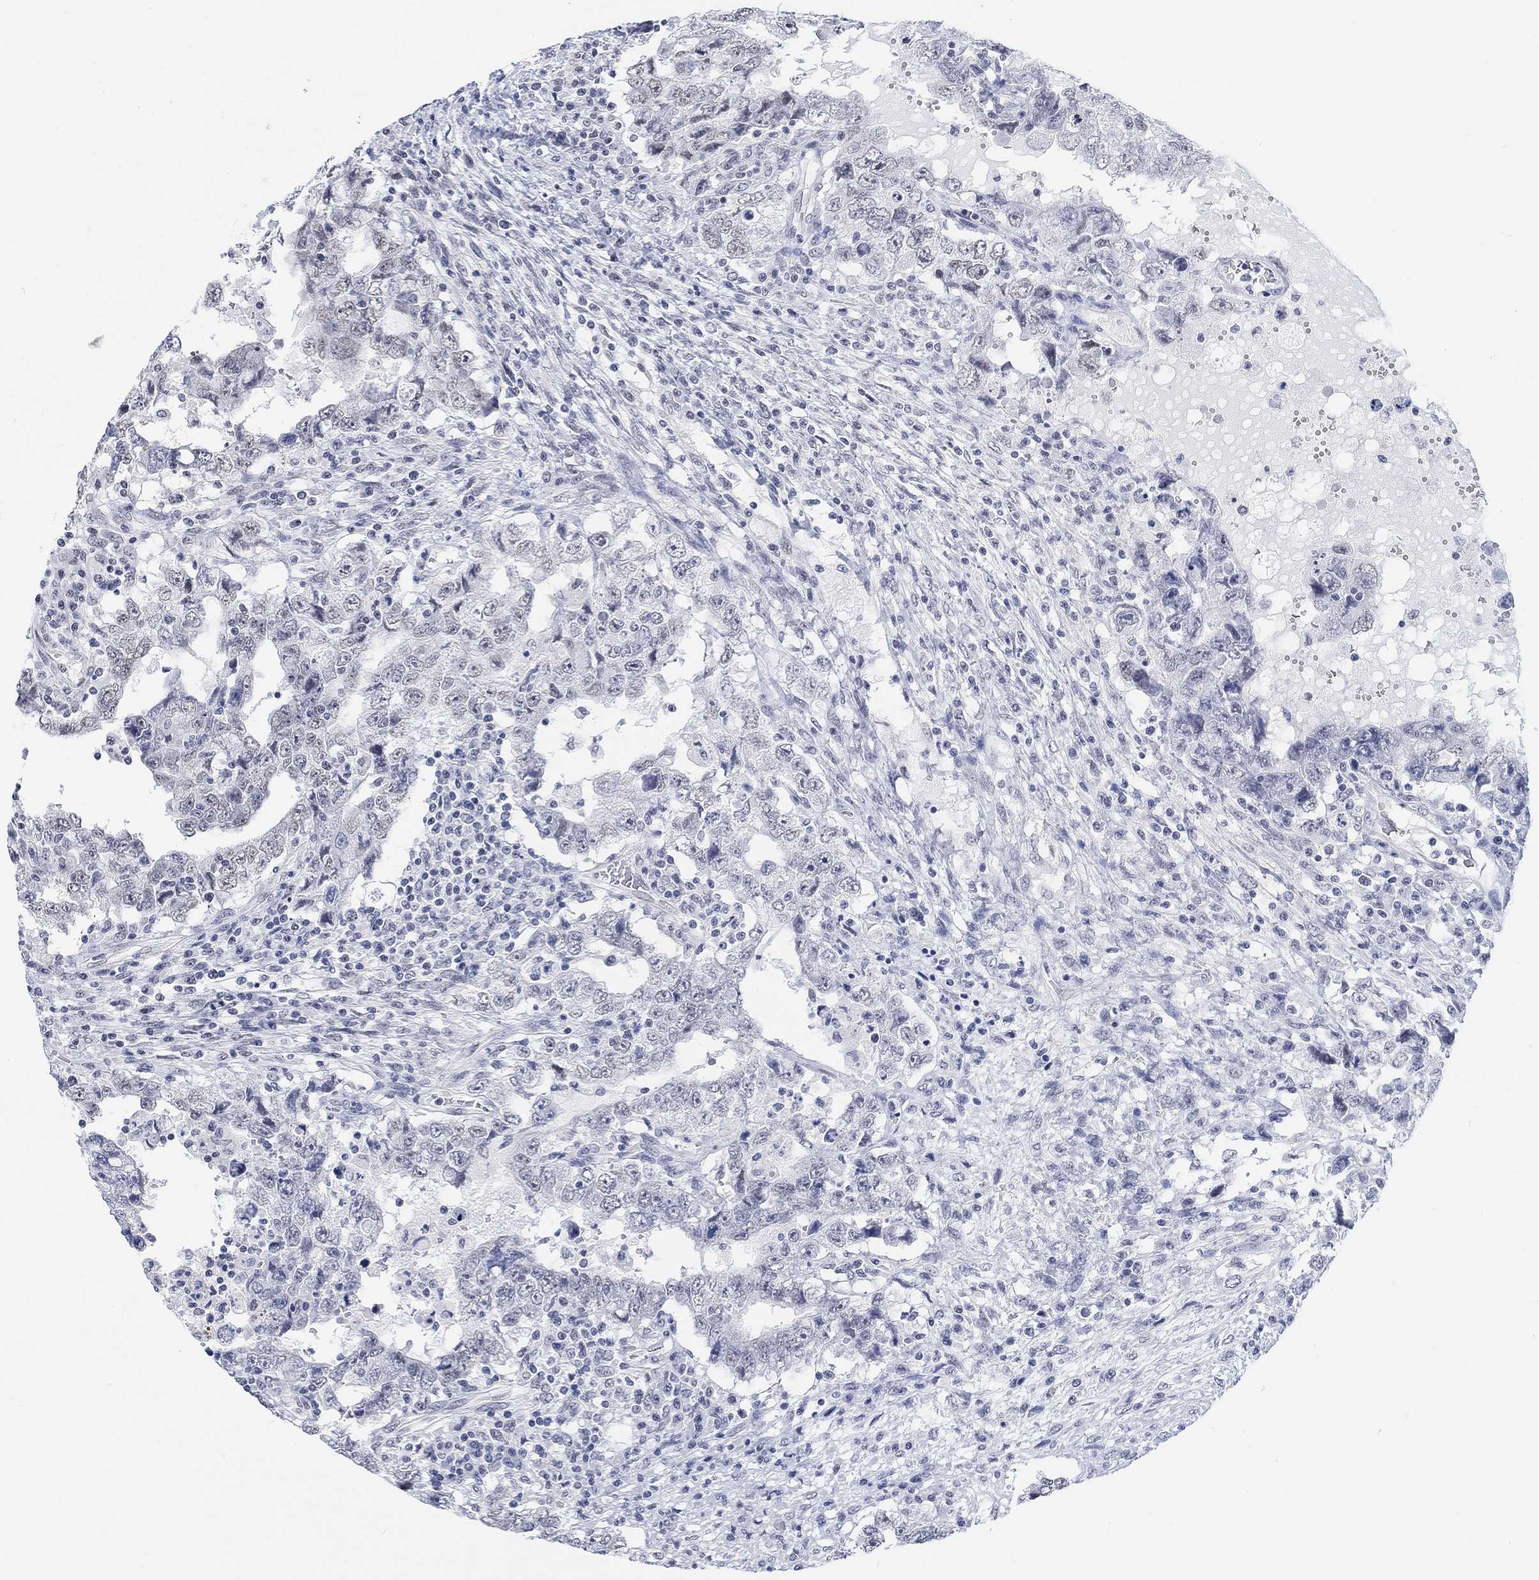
{"staining": {"intensity": "negative", "quantity": "none", "location": "none"}, "tissue": "testis cancer", "cell_type": "Tumor cells", "image_type": "cancer", "snomed": [{"axis": "morphology", "description": "Carcinoma, Embryonal, NOS"}, {"axis": "topography", "description": "Testis"}], "caption": "Testis embryonal carcinoma was stained to show a protein in brown. There is no significant expression in tumor cells. Brightfield microscopy of immunohistochemistry (IHC) stained with DAB (brown) and hematoxylin (blue), captured at high magnification.", "gene": "PURG", "patient": {"sex": "male", "age": 26}}